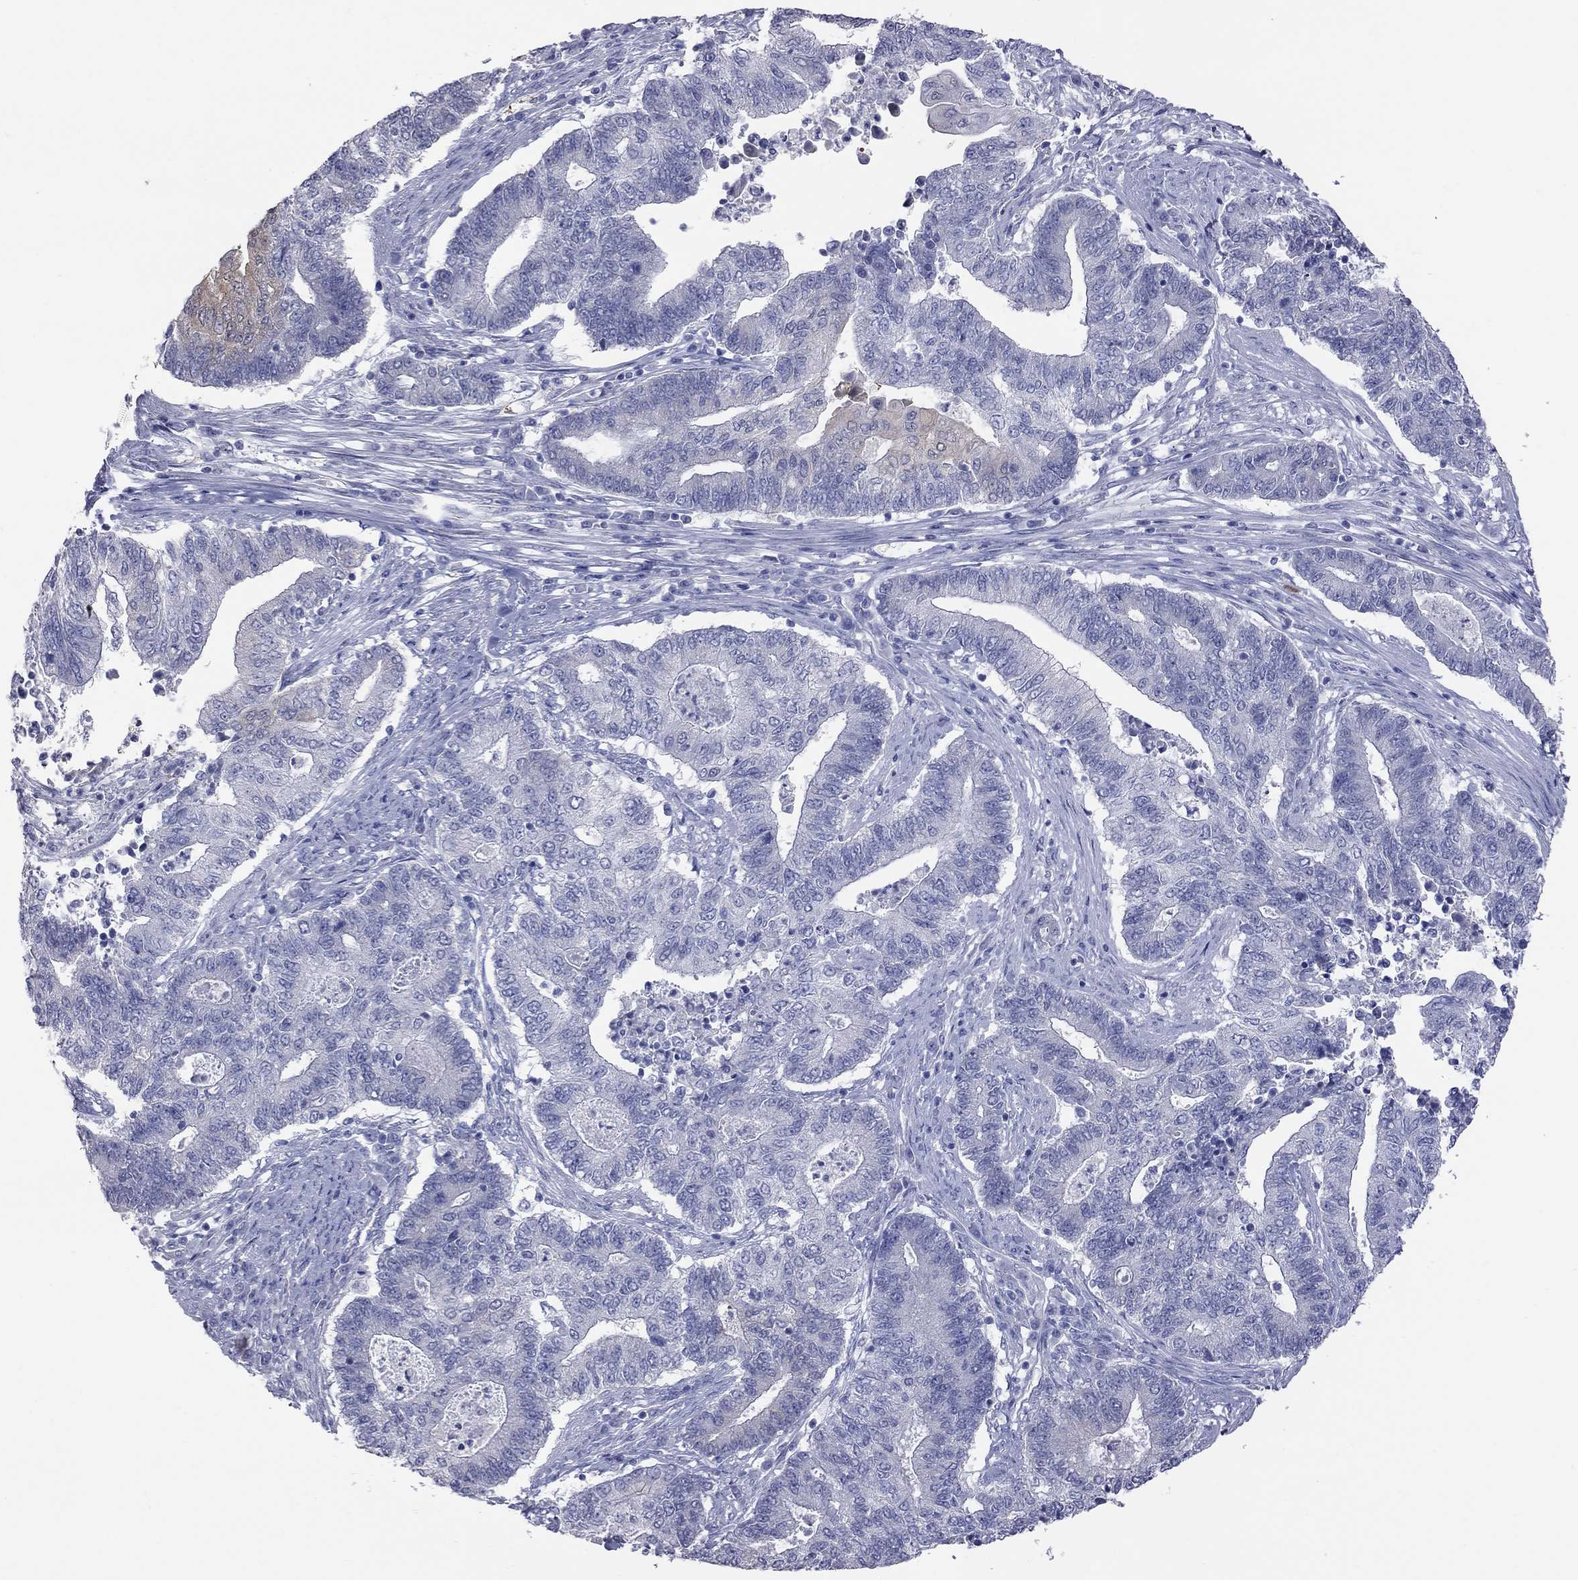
{"staining": {"intensity": "negative", "quantity": "none", "location": "none"}, "tissue": "endometrial cancer", "cell_type": "Tumor cells", "image_type": "cancer", "snomed": [{"axis": "morphology", "description": "Adenocarcinoma, NOS"}, {"axis": "topography", "description": "Uterus"}, {"axis": "topography", "description": "Endometrium"}], "caption": "Immunohistochemistry (IHC) micrograph of neoplastic tissue: endometrial cancer (adenocarcinoma) stained with DAB exhibits no significant protein expression in tumor cells. (Brightfield microscopy of DAB (3,3'-diaminobenzidine) IHC at high magnification).", "gene": "HYLS1", "patient": {"sex": "female", "age": 54}}